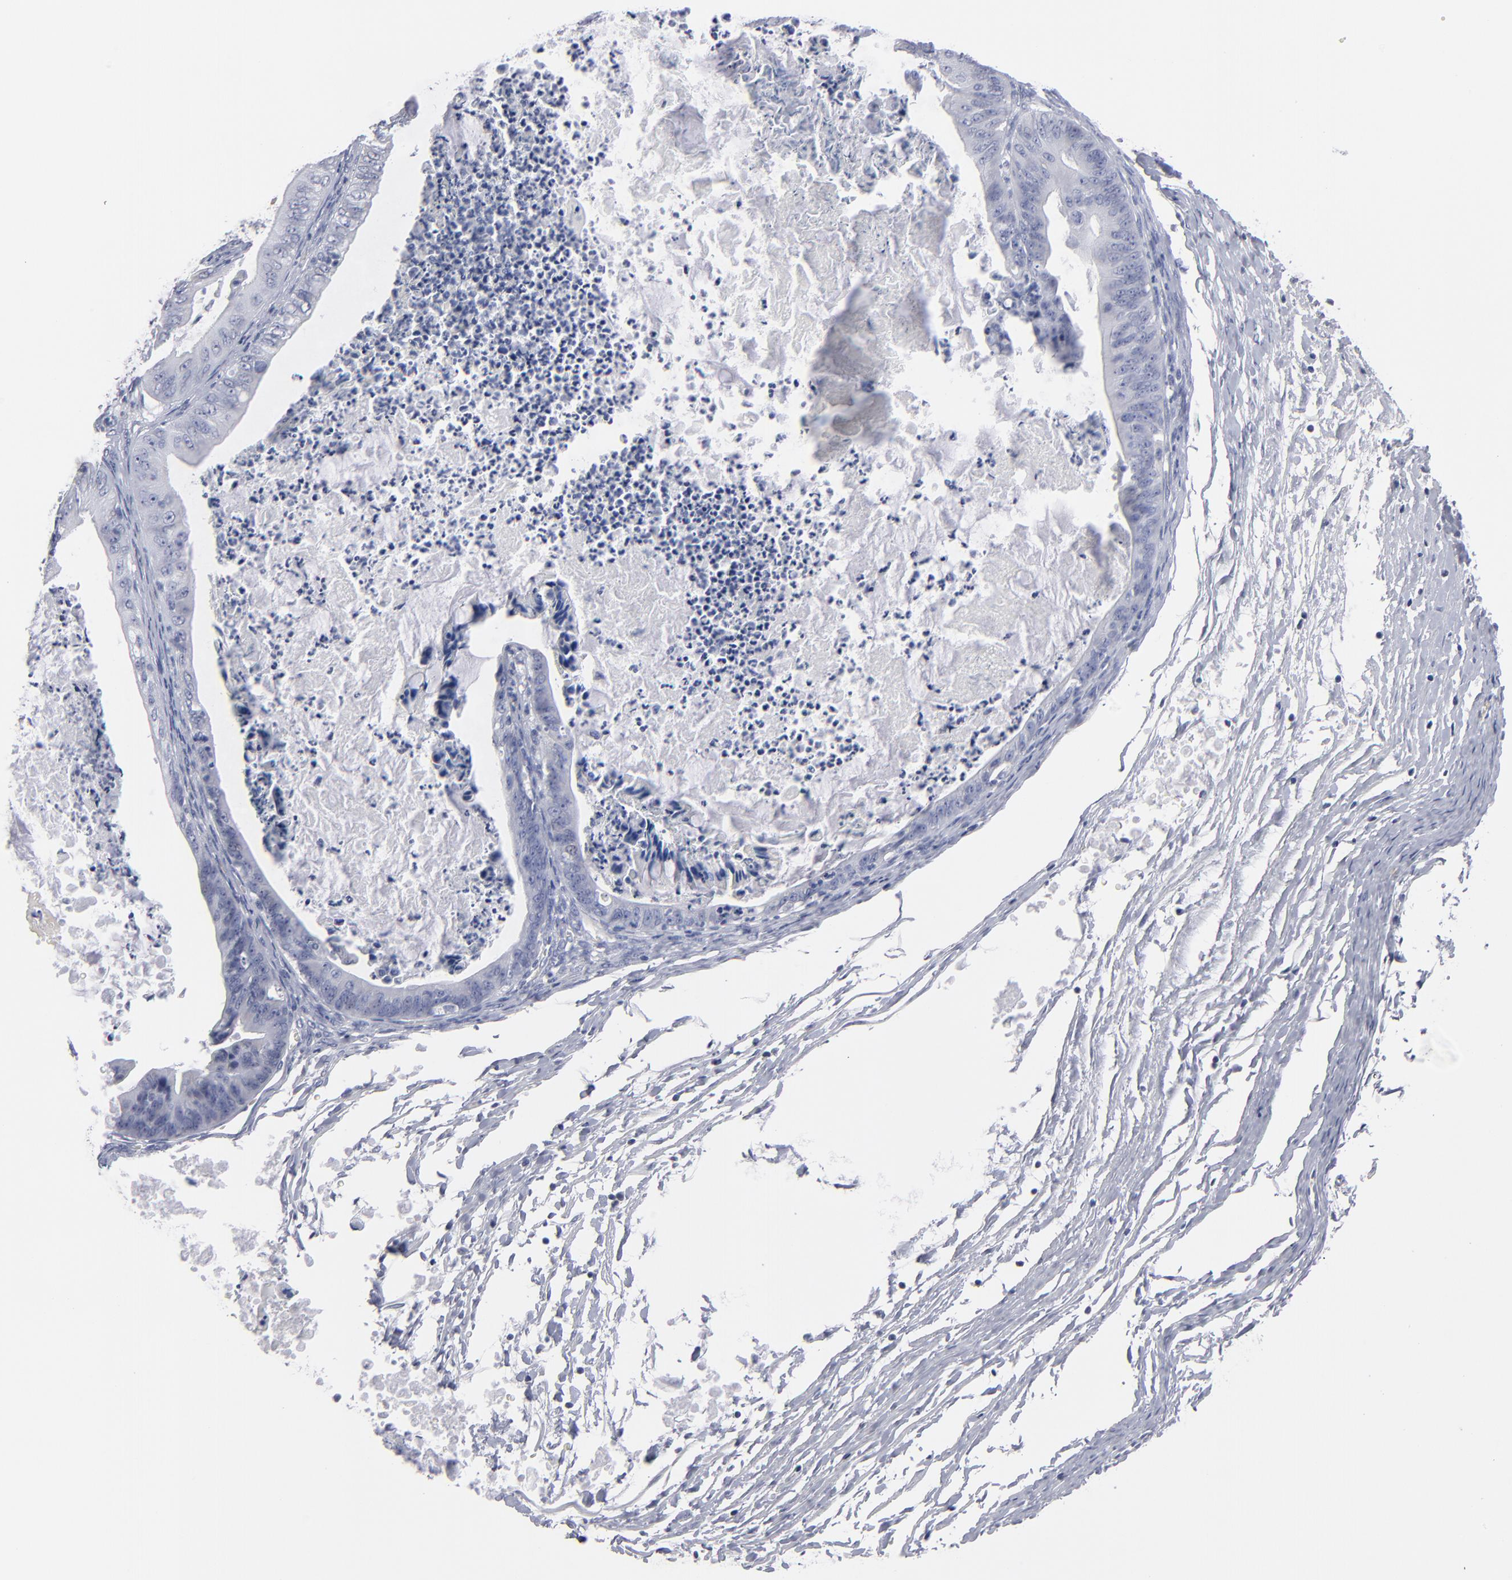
{"staining": {"intensity": "negative", "quantity": "none", "location": "none"}, "tissue": "ovarian cancer", "cell_type": "Tumor cells", "image_type": "cancer", "snomed": [{"axis": "morphology", "description": "Cystadenocarcinoma, mucinous, NOS"}, {"axis": "topography", "description": "Ovary"}], "caption": "Mucinous cystadenocarcinoma (ovarian) stained for a protein using IHC displays no staining tumor cells.", "gene": "RPH3A", "patient": {"sex": "female", "age": 37}}